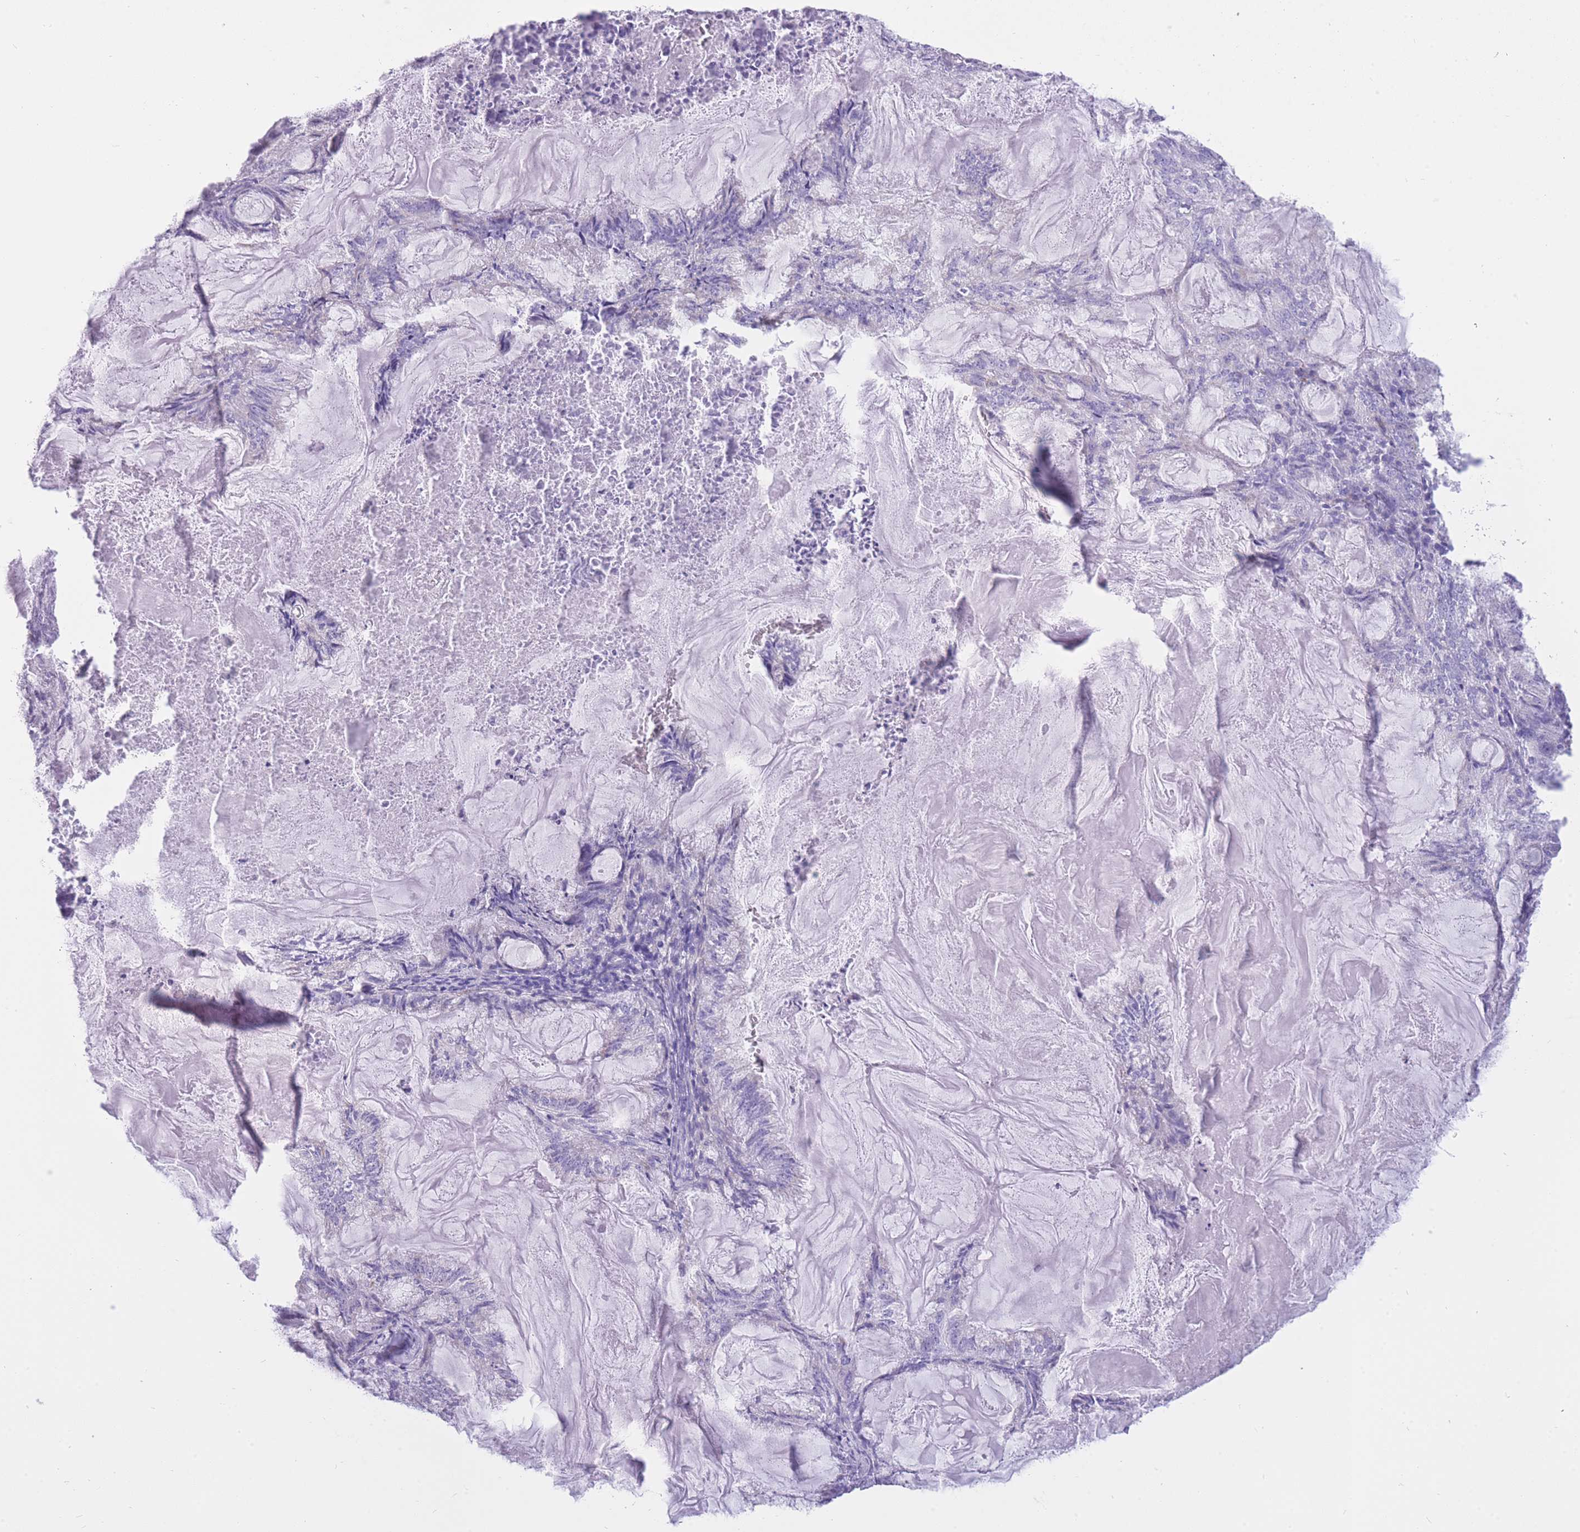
{"staining": {"intensity": "negative", "quantity": "none", "location": "none"}, "tissue": "endometrial cancer", "cell_type": "Tumor cells", "image_type": "cancer", "snomed": [{"axis": "morphology", "description": "Adenocarcinoma, NOS"}, {"axis": "topography", "description": "Endometrium"}], "caption": "High power microscopy micrograph of an immunohistochemistry photomicrograph of endometrial adenocarcinoma, revealing no significant expression in tumor cells.", "gene": "ZNF662", "patient": {"sex": "female", "age": 86}}